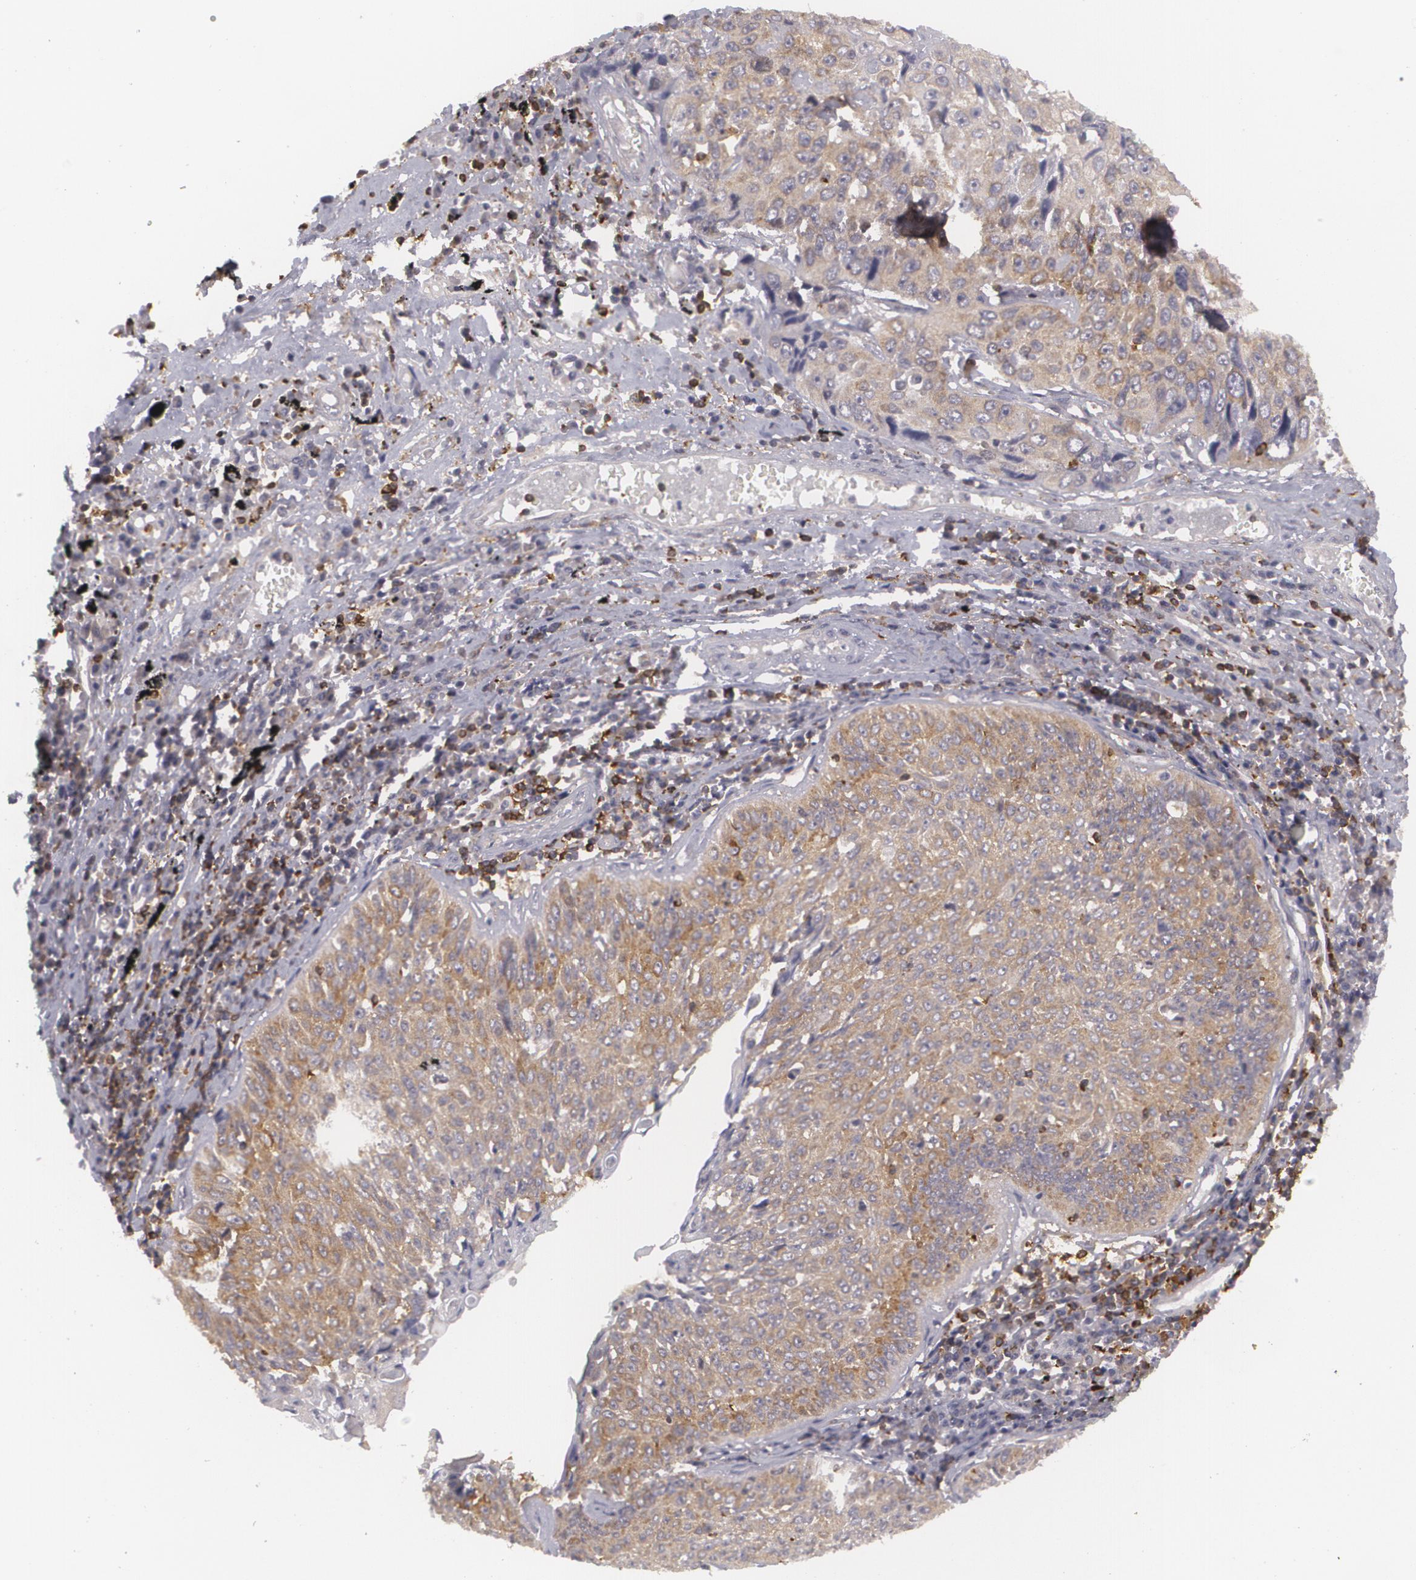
{"staining": {"intensity": "moderate", "quantity": "25%-75%", "location": "cytoplasmic/membranous"}, "tissue": "lung cancer", "cell_type": "Tumor cells", "image_type": "cancer", "snomed": [{"axis": "morphology", "description": "Adenocarcinoma, NOS"}, {"axis": "topography", "description": "Lung"}], "caption": "Human lung cancer (adenocarcinoma) stained with a brown dye shows moderate cytoplasmic/membranous positive staining in about 25%-75% of tumor cells.", "gene": "BIN1", "patient": {"sex": "male", "age": 60}}